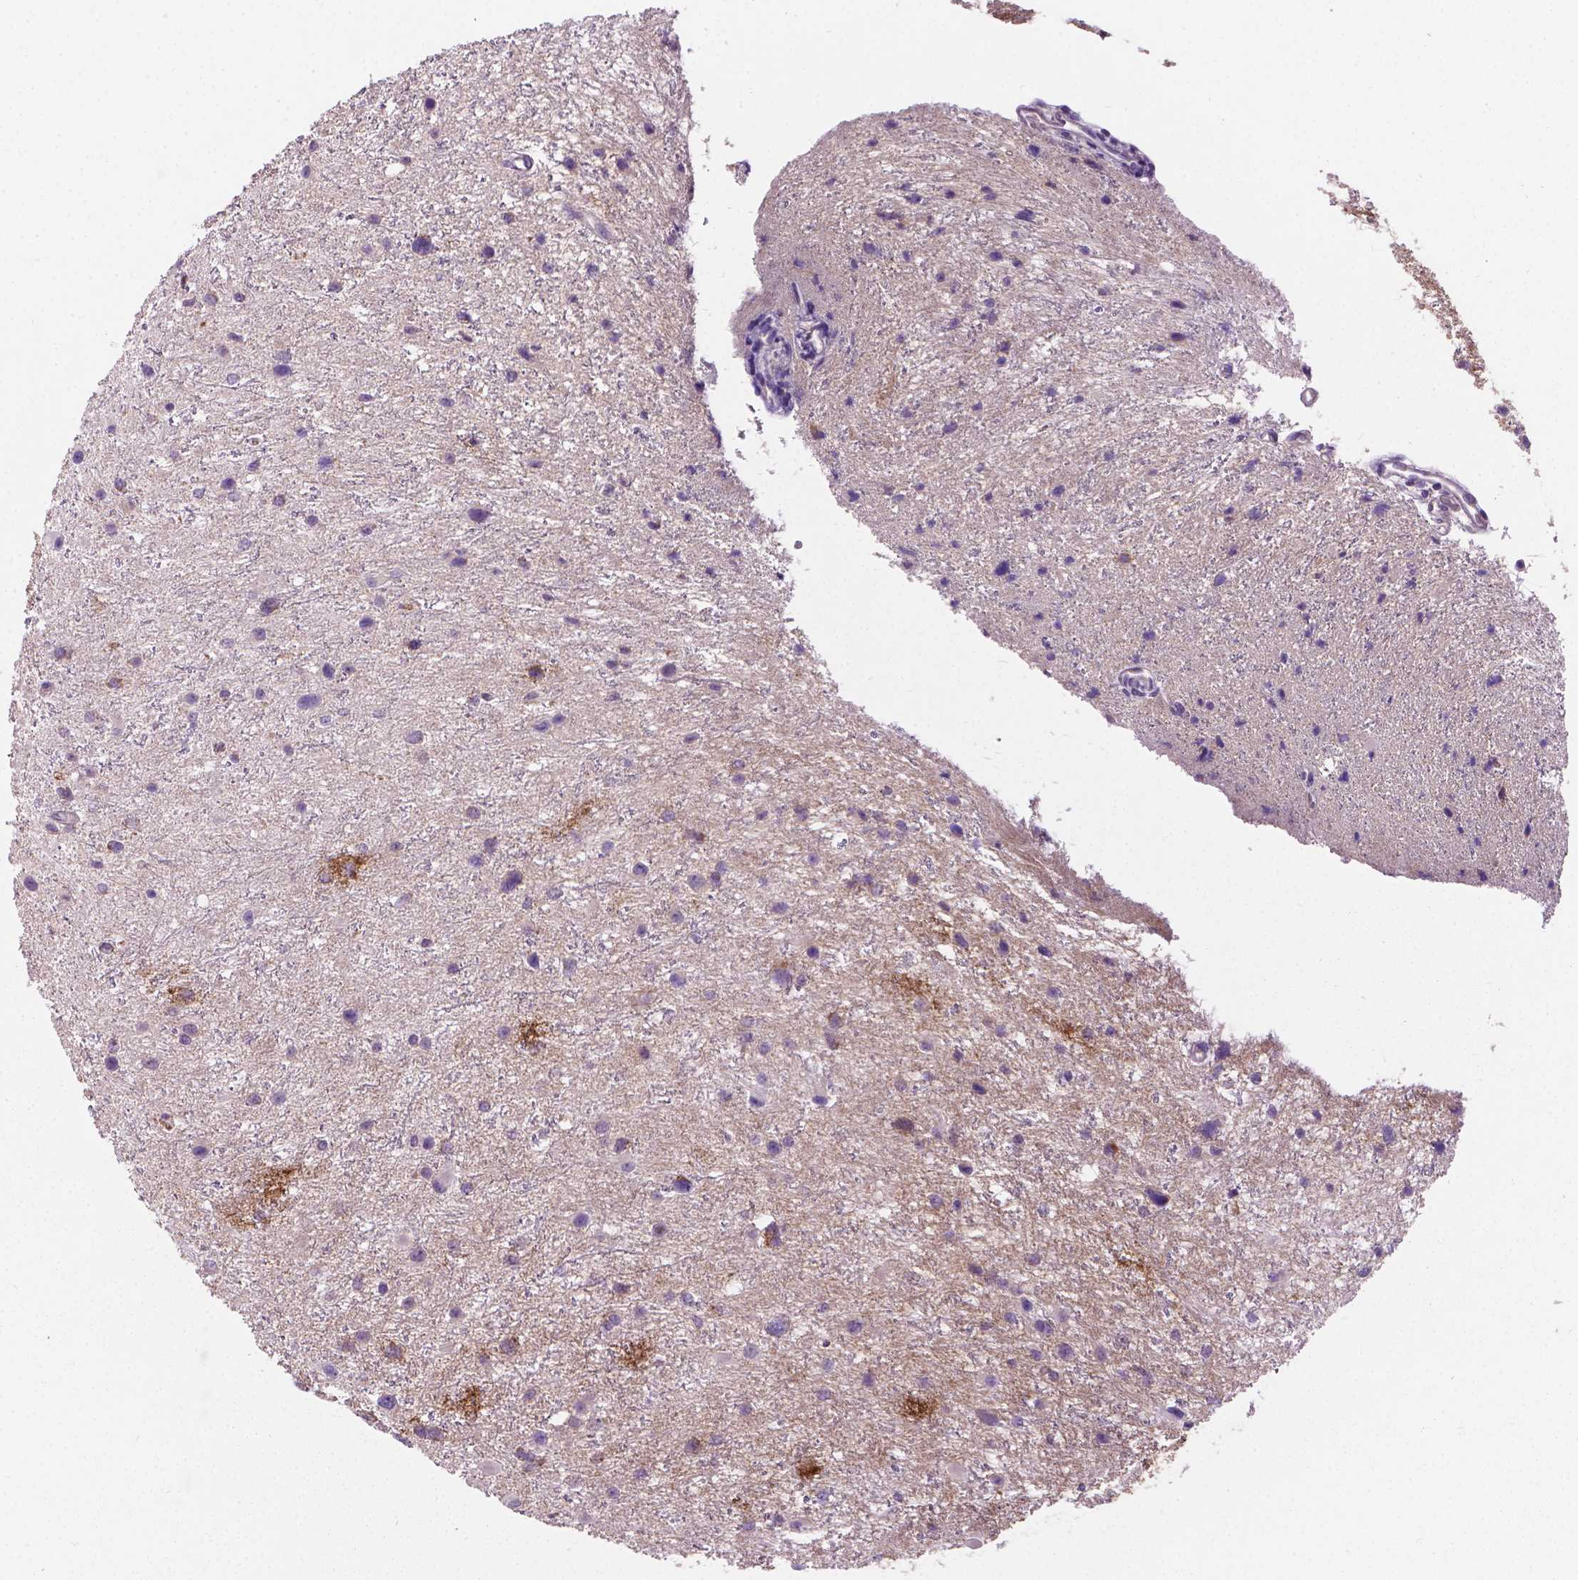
{"staining": {"intensity": "negative", "quantity": "none", "location": "none"}, "tissue": "glioma", "cell_type": "Tumor cells", "image_type": "cancer", "snomed": [{"axis": "morphology", "description": "Glioma, malignant, Low grade"}, {"axis": "topography", "description": "Brain"}], "caption": "Malignant glioma (low-grade) was stained to show a protein in brown. There is no significant positivity in tumor cells. The staining was performed using DAB to visualize the protein expression in brown, while the nuclei were stained in blue with hematoxylin (Magnification: 20x).", "gene": "CSPG5", "patient": {"sex": "female", "age": 32}}